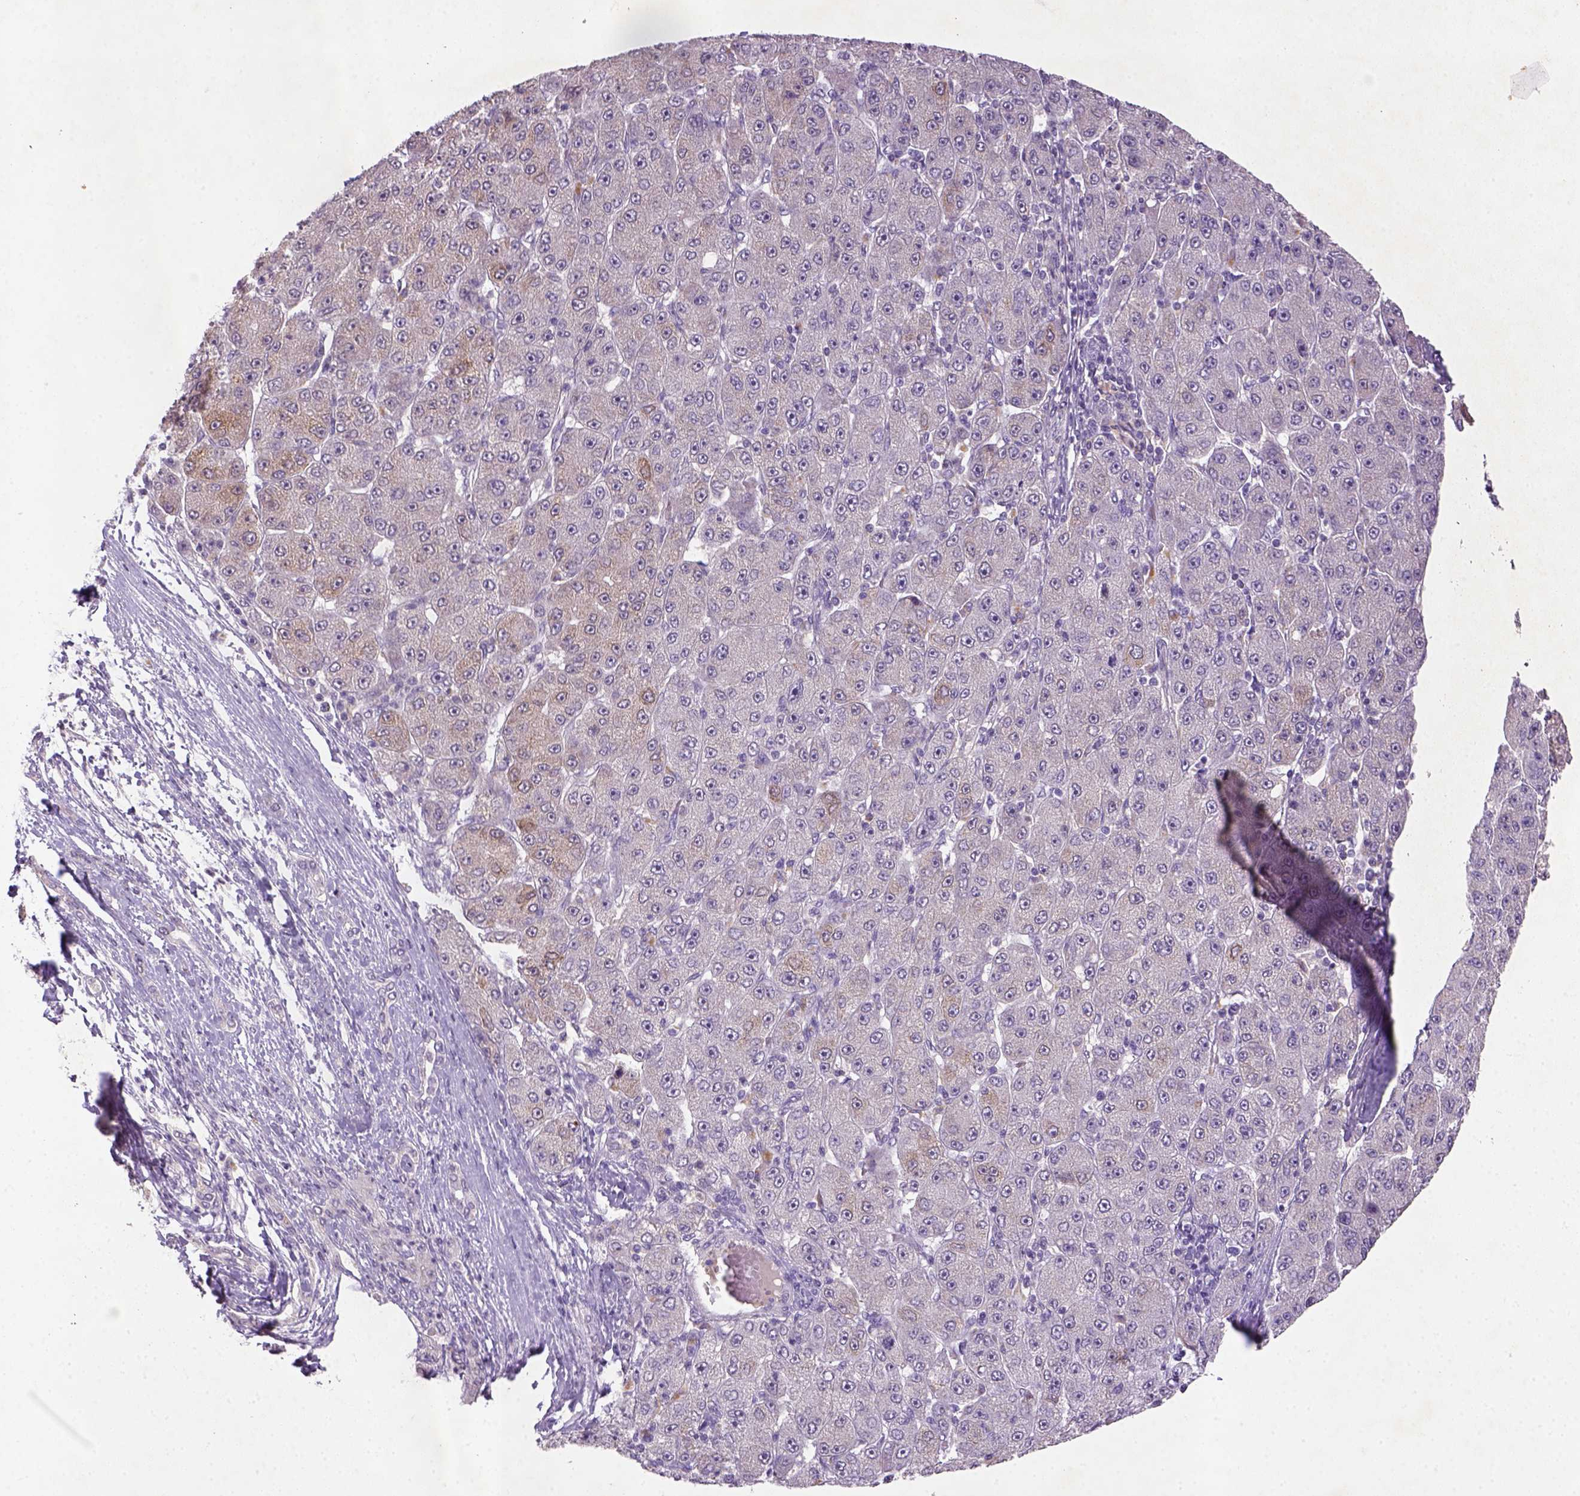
{"staining": {"intensity": "negative", "quantity": "none", "location": "none"}, "tissue": "liver cancer", "cell_type": "Tumor cells", "image_type": "cancer", "snomed": [{"axis": "morphology", "description": "Carcinoma, Hepatocellular, NOS"}, {"axis": "topography", "description": "Liver"}], "caption": "Immunohistochemistry (IHC) micrograph of neoplastic tissue: human hepatocellular carcinoma (liver) stained with DAB exhibits no significant protein expression in tumor cells.", "gene": "NLGN2", "patient": {"sex": "male", "age": 67}}